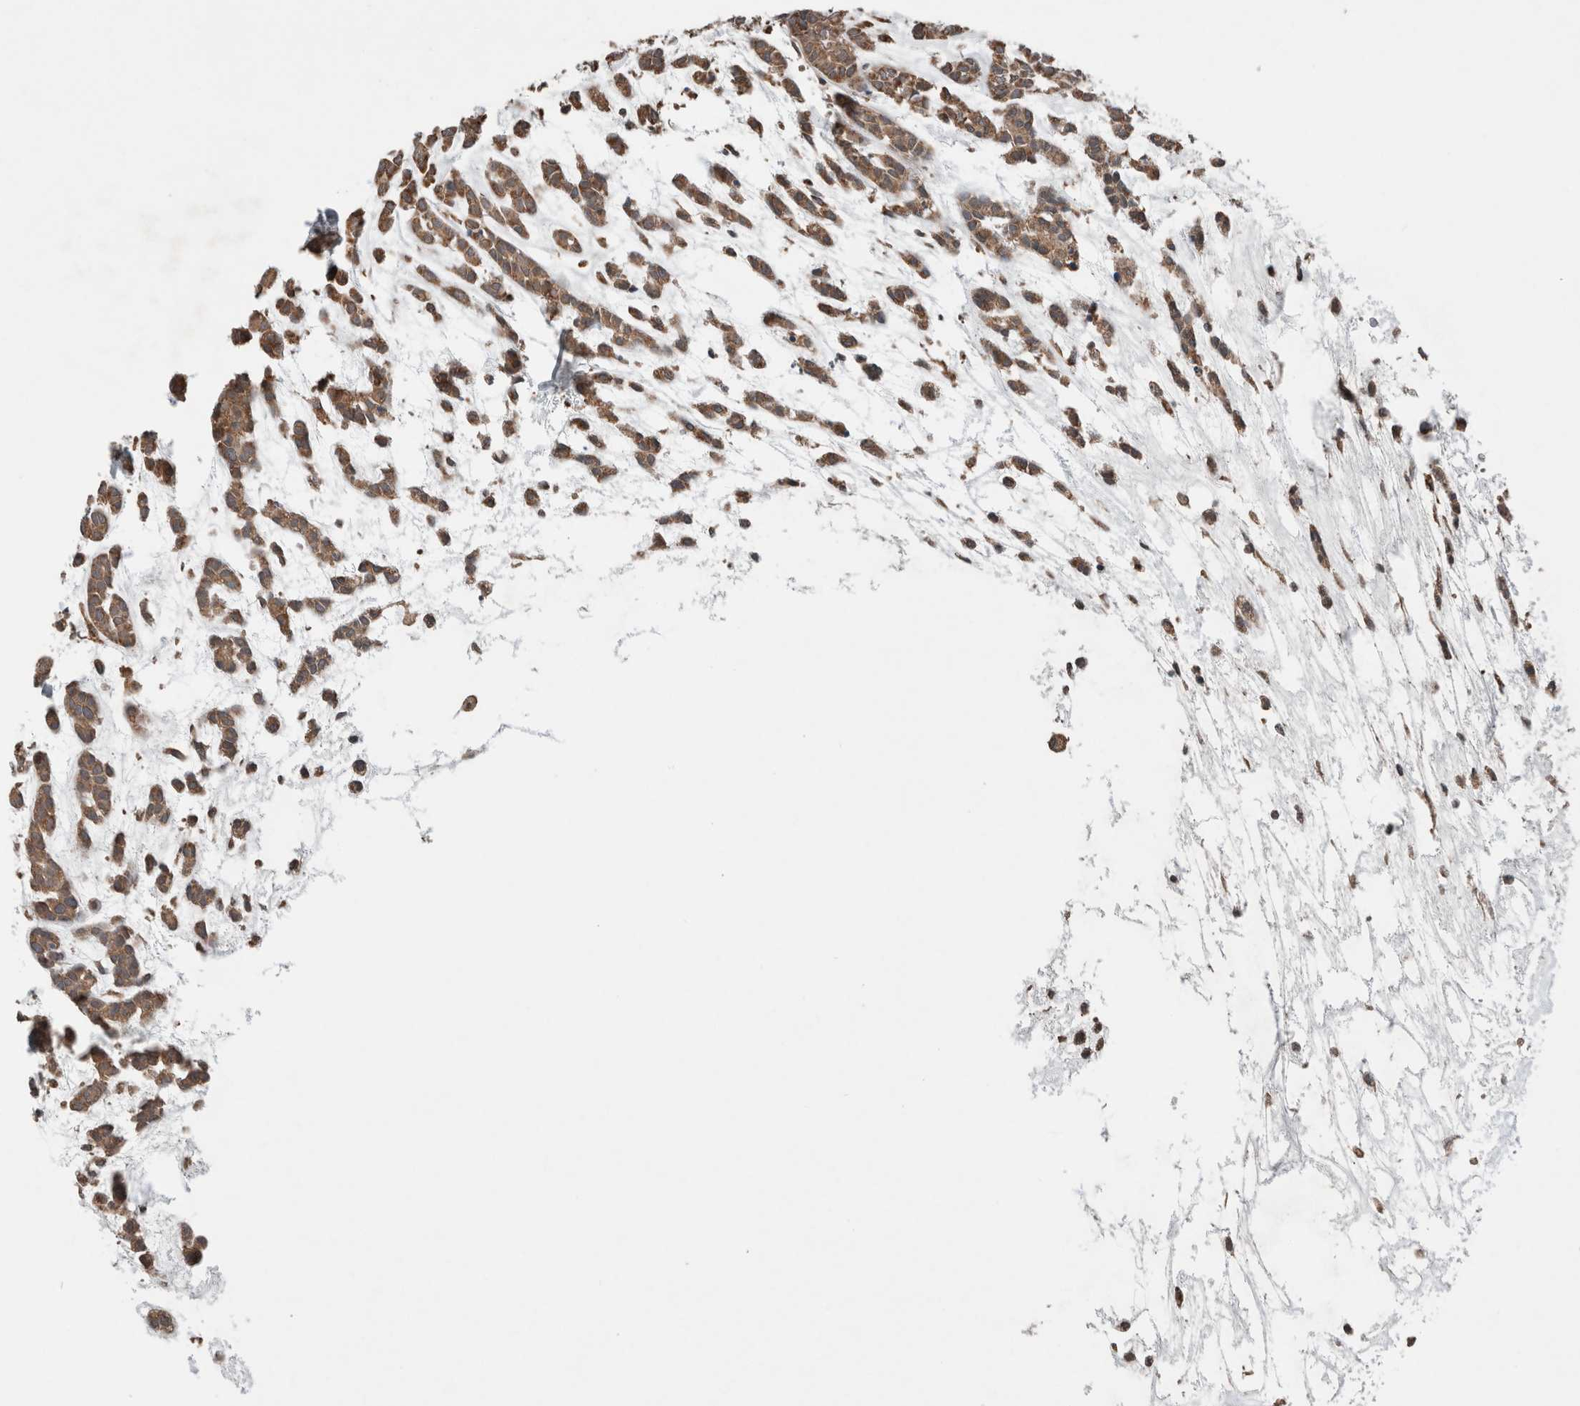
{"staining": {"intensity": "moderate", "quantity": ">75%", "location": "cytoplasmic/membranous"}, "tissue": "head and neck cancer", "cell_type": "Tumor cells", "image_type": "cancer", "snomed": [{"axis": "morphology", "description": "Adenocarcinoma, NOS"}, {"axis": "morphology", "description": "Adenoma, NOS"}, {"axis": "topography", "description": "Head-Neck"}], "caption": "Adenocarcinoma (head and neck) stained for a protein exhibits moderate cytoplasmic/membranous positivity in tumor cells. Using DAB (brown) and hematoxylin (blue) stains, captured at high magnification using brightfield microscopy.", "gene": "KLK14", "patient": {"sex": "female", "age": 55}}